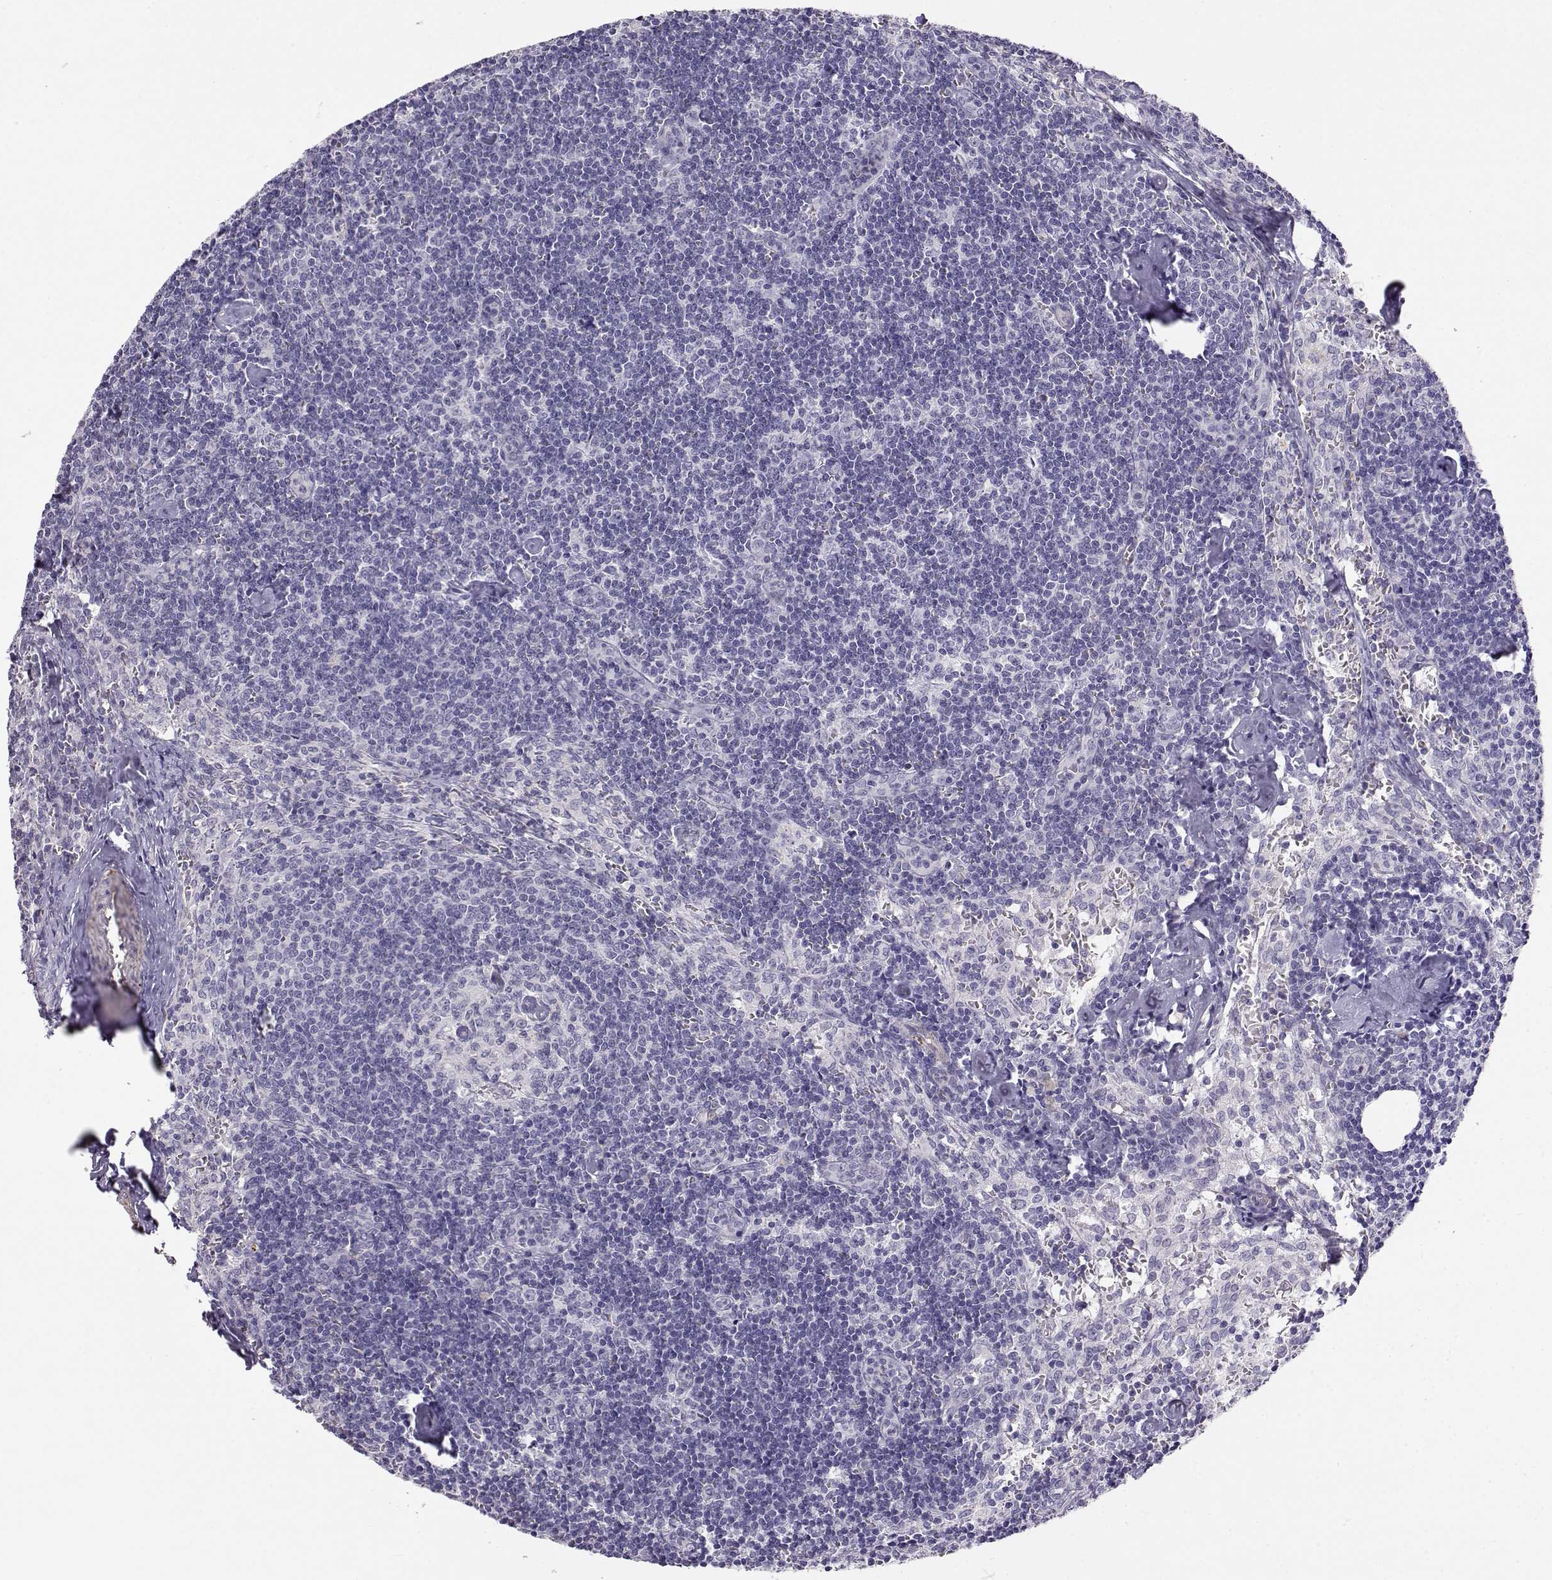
{"staining": {"intensity": "negative", "quantity": "none", "location": "none"}, "tissue": "lymph node", "cell_type": "Germinal center cells", "image_type": "normal", "snomed": [{"axis": "morphology", "description": "Normal tissue, NOS"}, {"axis": "topography", "description": "Lymph node"}], "caption": "Germinal center cells are negative for protein expression in unremarkable human lymph node. (Stains: DAB immunohistochemistry with hematoxylin counter stain, Microscopy: brightfield microscopy at high magnification).", "gene": "ENDOU", "patient": {"sex": "female", "age": 50}}